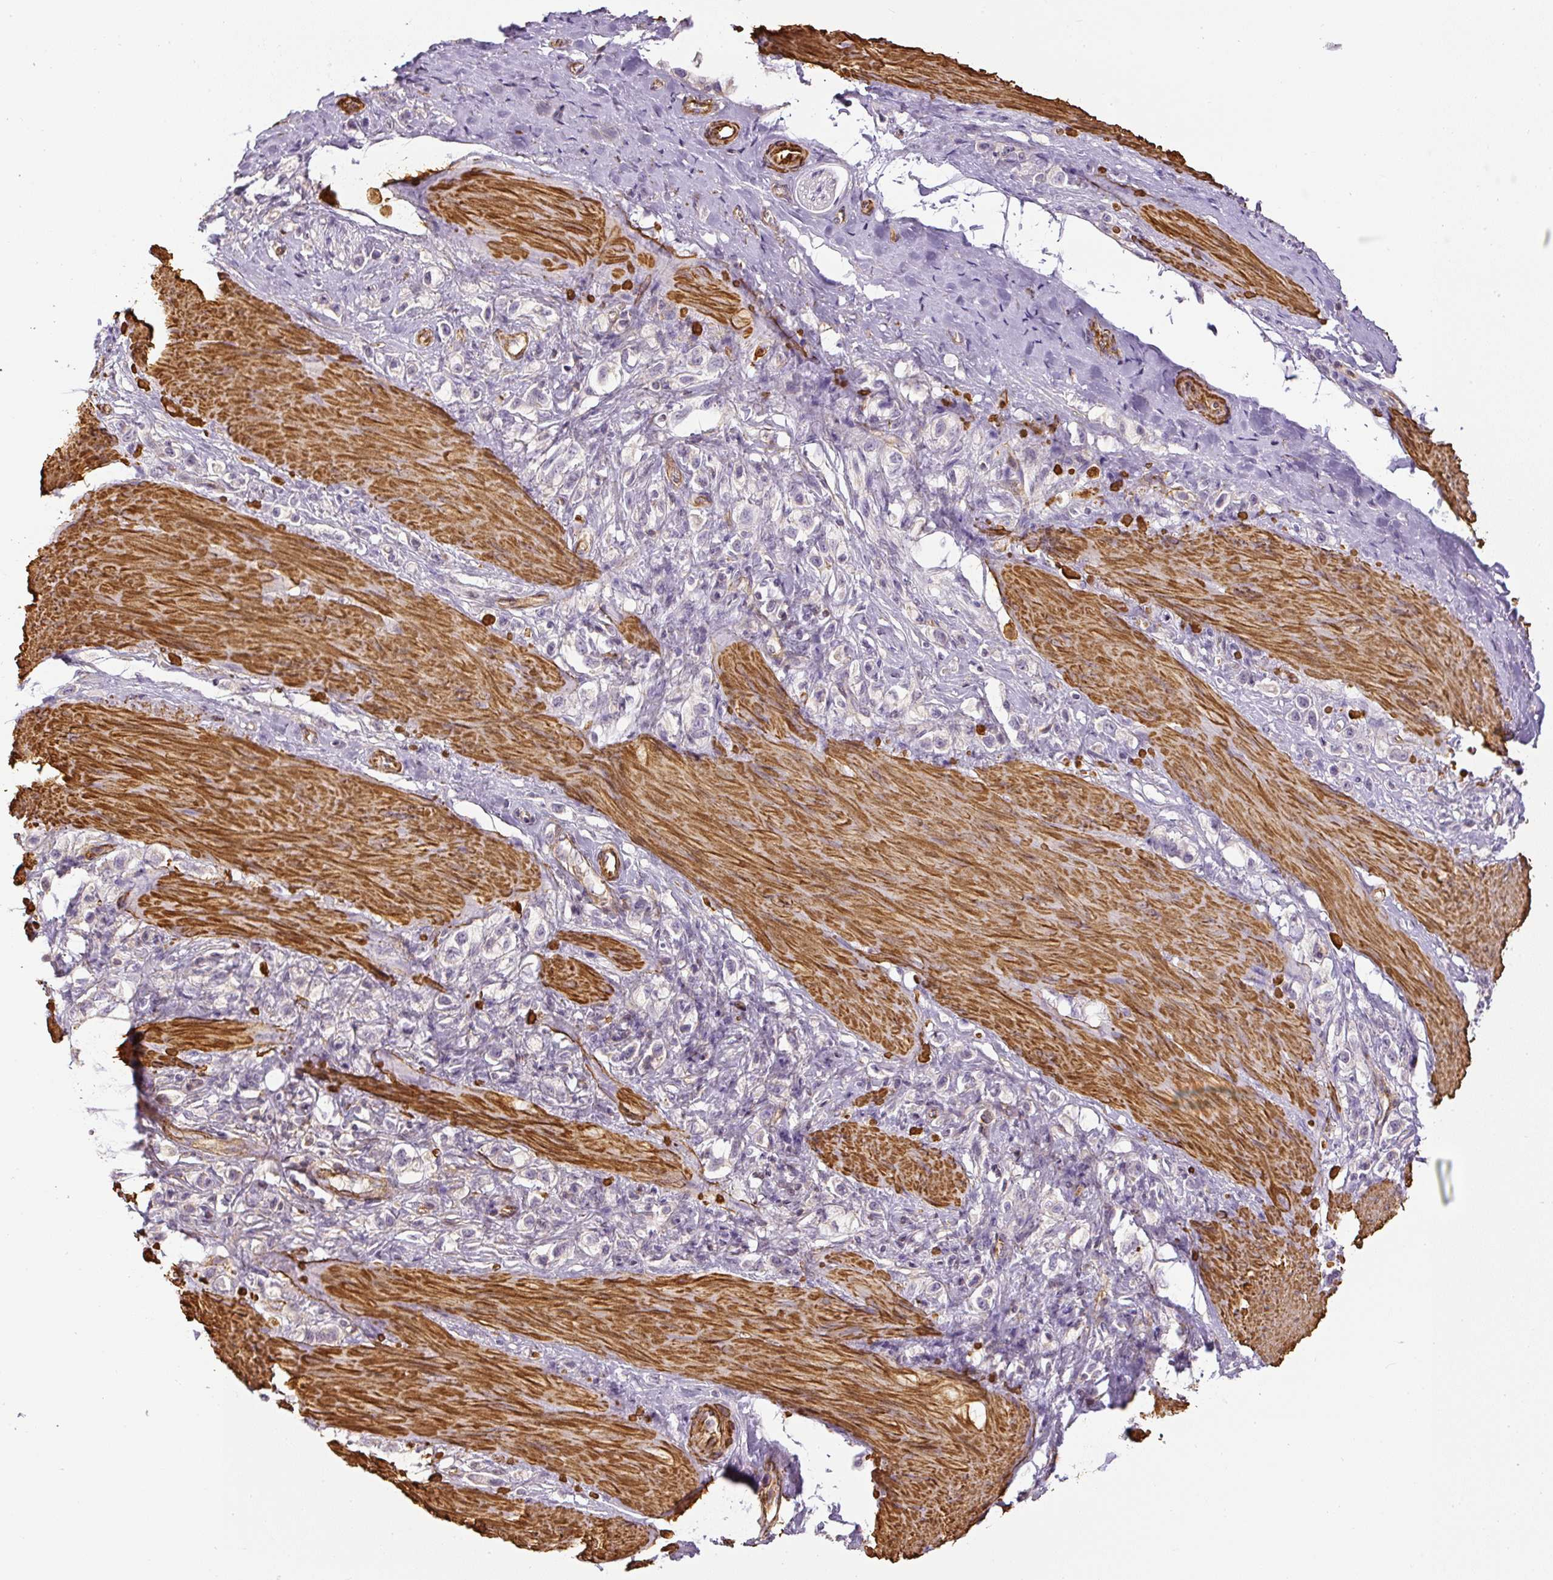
{"staining": {"intensity": "negative", "quantity": "none", "location": "none"}, "tissue": "stomach cancer", "cell_type": "Tumor cells", "image_type": "cancer", "snomed": [{"axis": "morphology", "description": "Adenocarcinoma, NOS"}, {"axis": "topography", "description": "Stomach"}], "caption": "Human stomach cancer (adenocarcinoma) stained for a protein using immunohistochemistry reveals no positivity in tumor cells.", "gene": "MYL12A", "patient": {"sex": "female", "age": 65}}